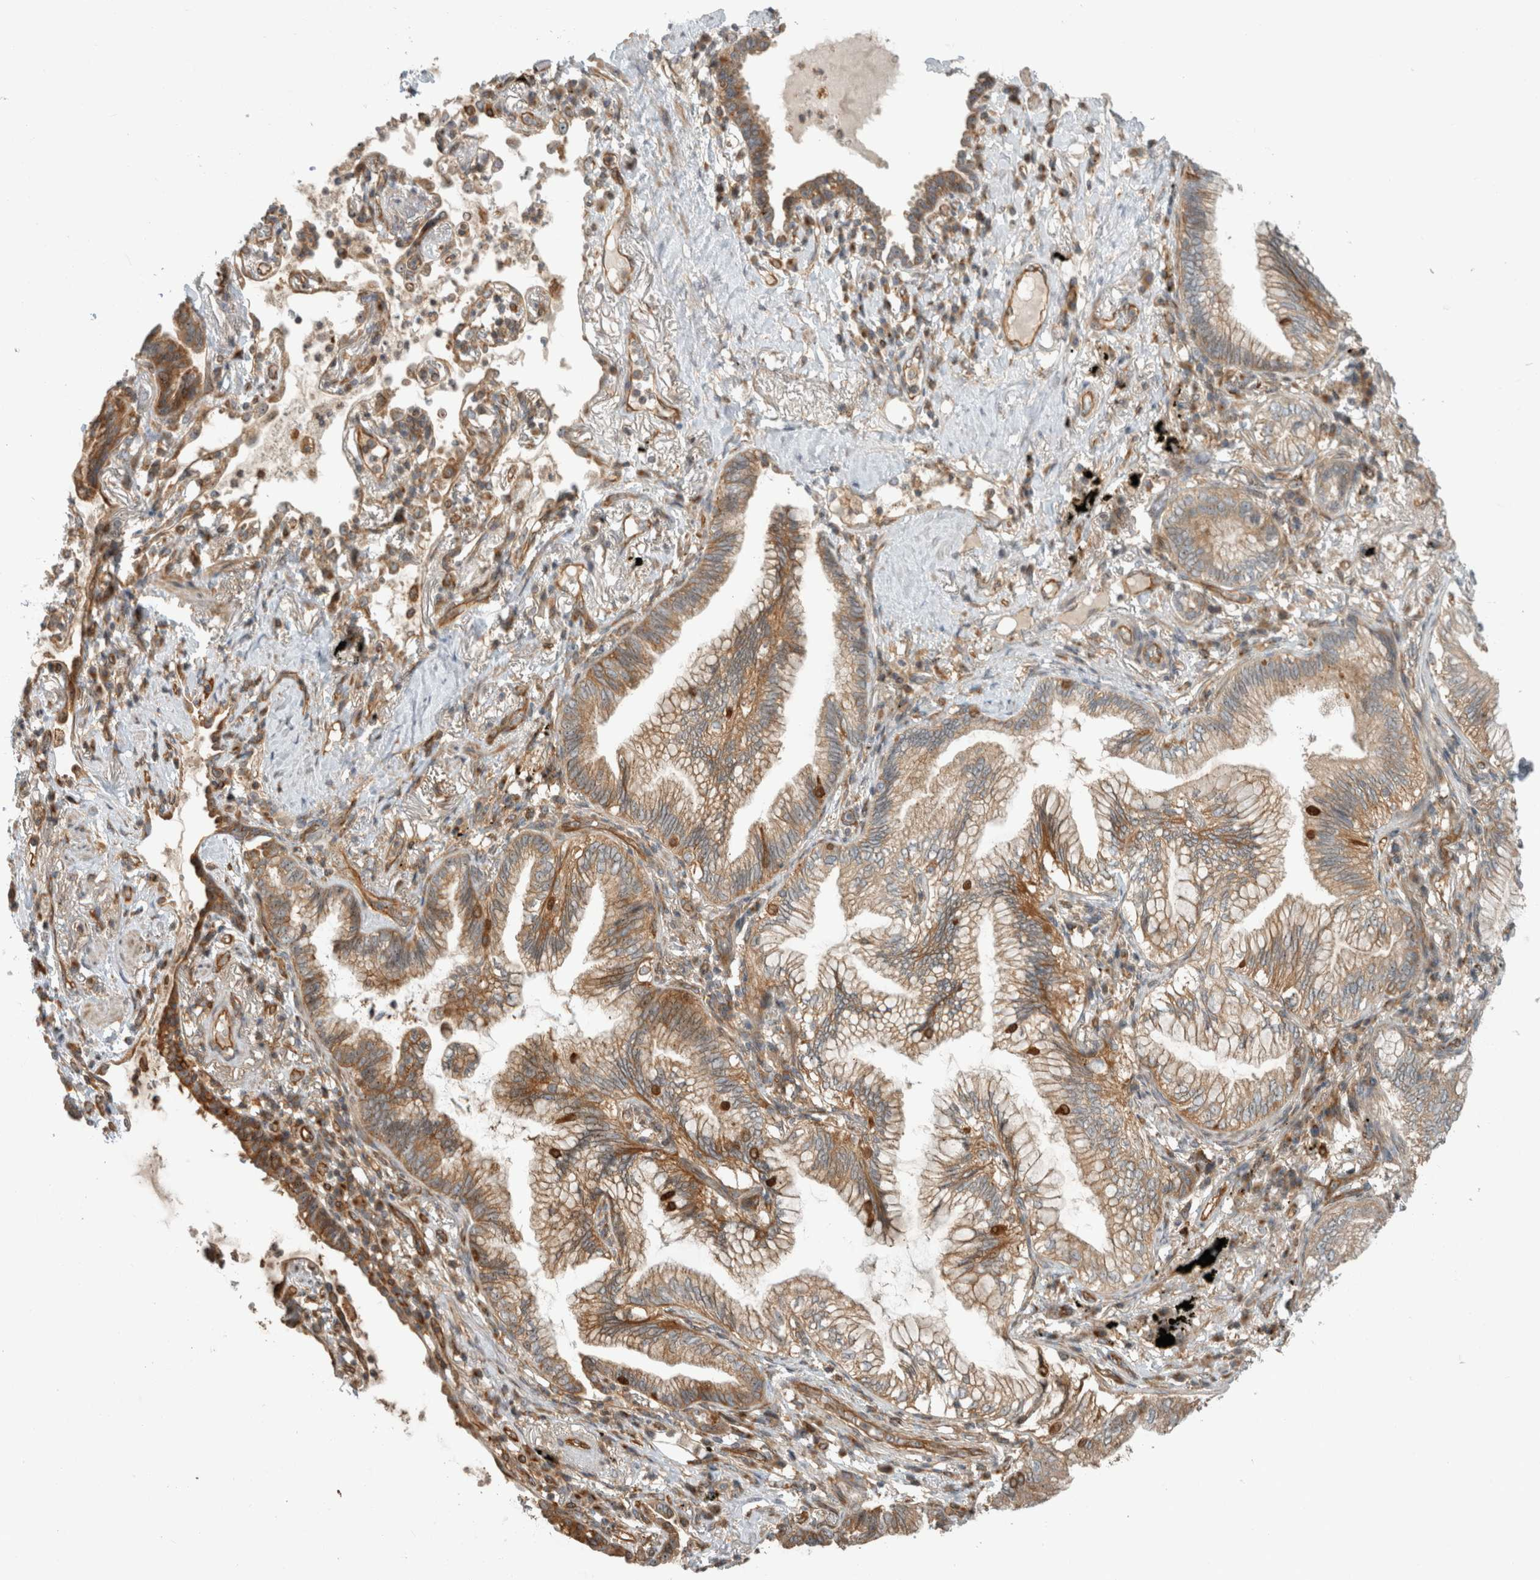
{"staining": {"intensity": "moderate", "quantity": ">75%", "location": "cytoplasmic/membranous"}, "tissue": "lung cancer", "cell_type": "Tumor cells", "image_type": "cancer", "snomed": [{"axis": "morphology", "description": "Adenocarcinoma, NOS"}, {"axis": "topography", "description": "Lung"}], "caption": "The image shows staining of lung cancer, revealing moderate cytoplasmic/membranous protein positivity (brown color) within tumor cells. Using DAB (brown) and hematoxylin (blue) stains, captured at high magnification using brightfield microscopy.", "gene": "WASF2", "patient": {"sex": "female", "age": 70}}